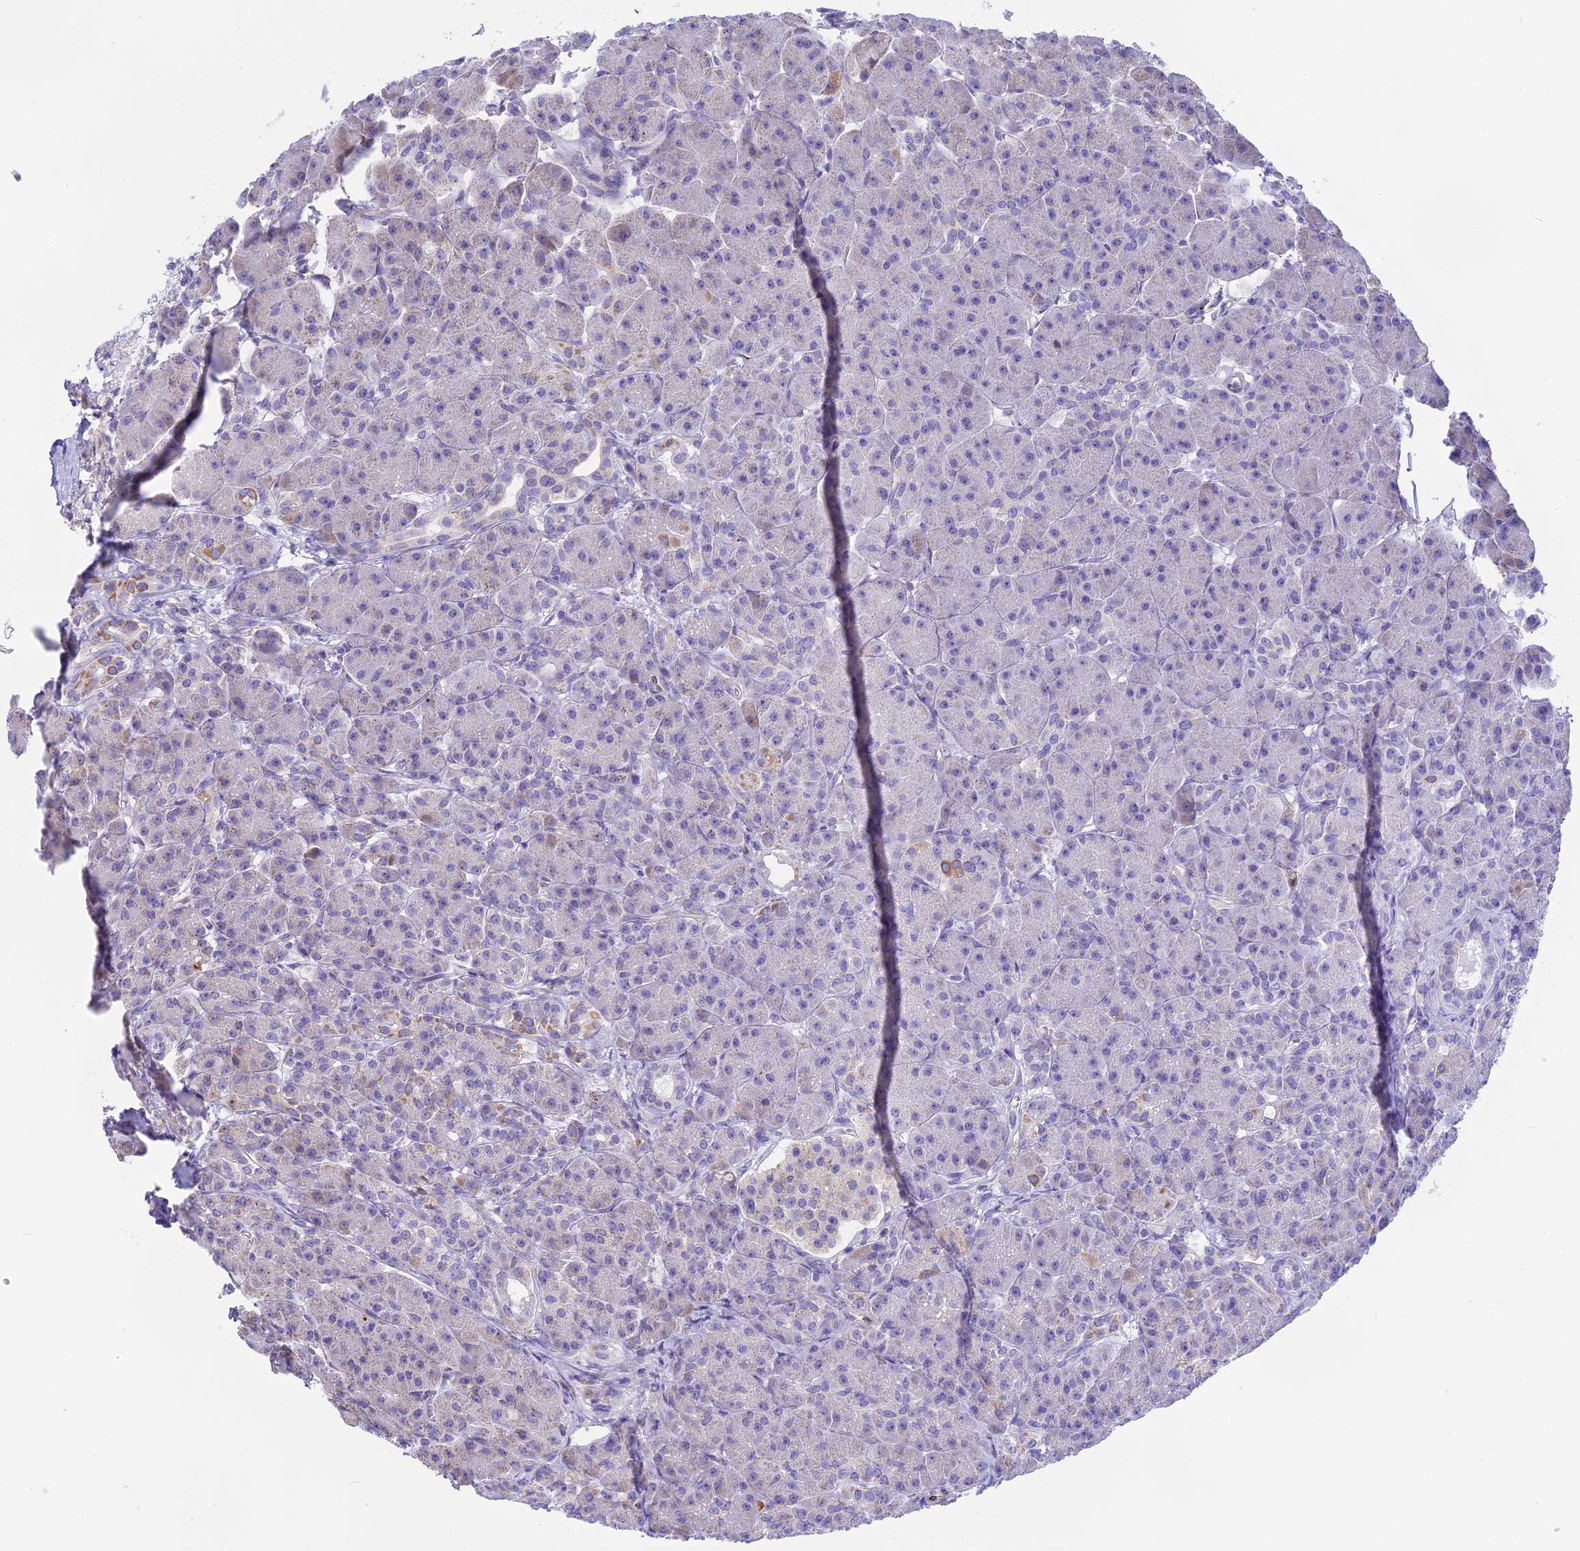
{"staining": {"intensity": "moderate", "quantity": "<25%", "location": "cytoplasmic/membranous"}, "tissue": "pancreas", "cell_type": "Exocrine glandular cells", "image_type": "normal", "snomed": [{"axis": "morphology", "description": "Normal tissue, NOS"}, {"axis": "topography", "description": "Pancreas"}], "caption": "High-magnification brightfield microscopy of normal pancreas stained with DAB (3,3'-diaminobenzidine) (brown) and counterstained with hematoxylin (blue). exocrine glandular cells exhibit moderate cytoplasmic/membranous expression is seen in about<25% of cells.", "gene": "DOC2B", "patient": {"sex": "male", "age": 63}}